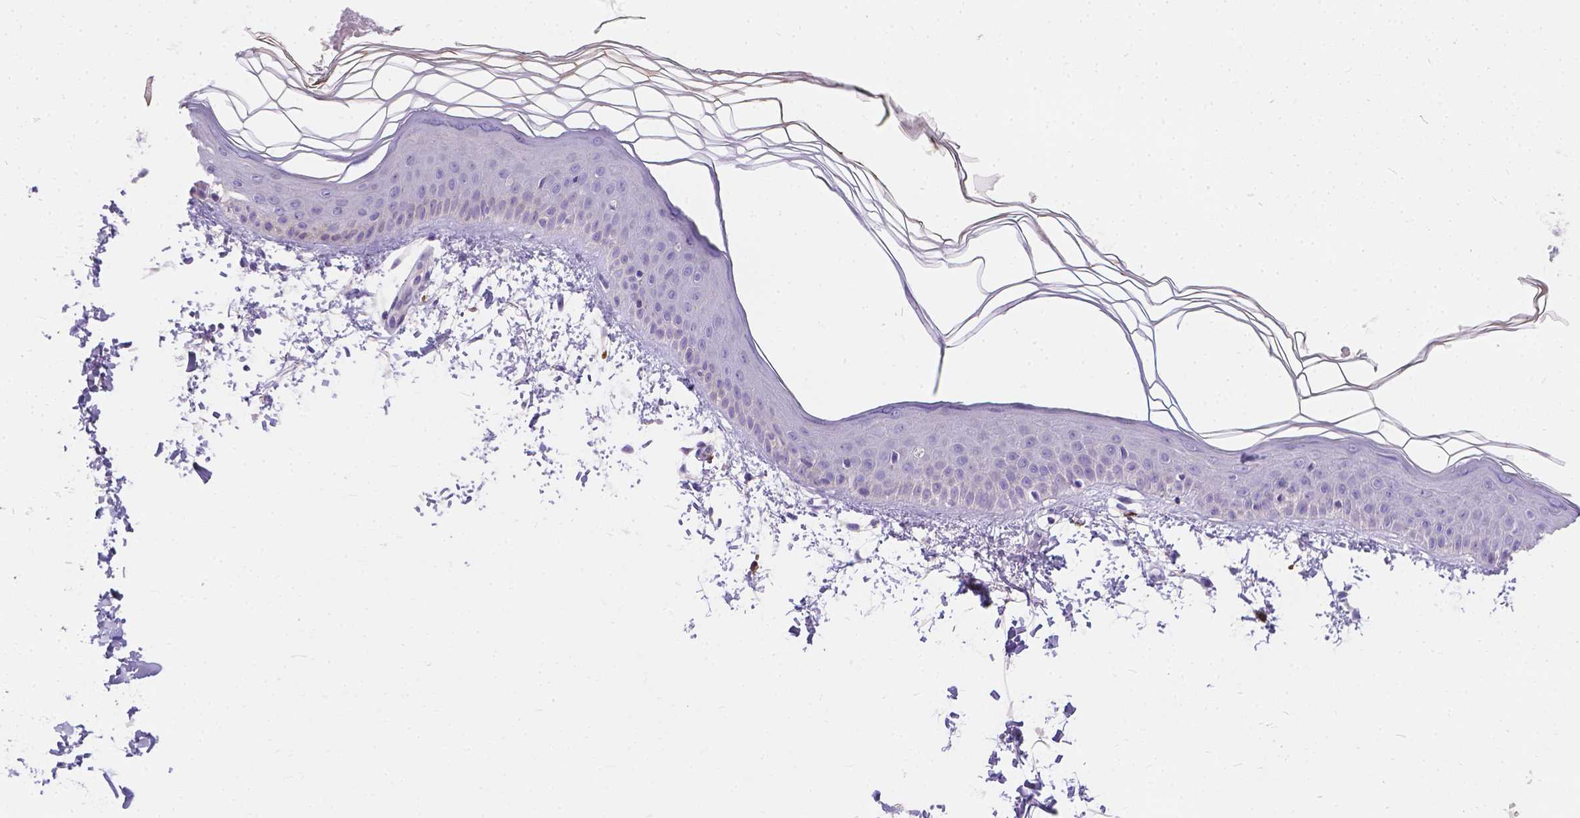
{"staining": {"intensity": "negative", "quantity": "none", "location": "none"}, "tissue": "skin", "cell_type": "Fibroblasts", "image_type": "normal", "snomed": [{"axis": "morphology", "description": "Normal tissue, NOS"}, {"axis": "topography", "description": "Skin"}], "caption": "Skin stained for a protein using immunohistochemistry demonstrates no expression fibroblasts.", "gene": "GNRHR", "patient": {"sex": "female", "age": 62}}